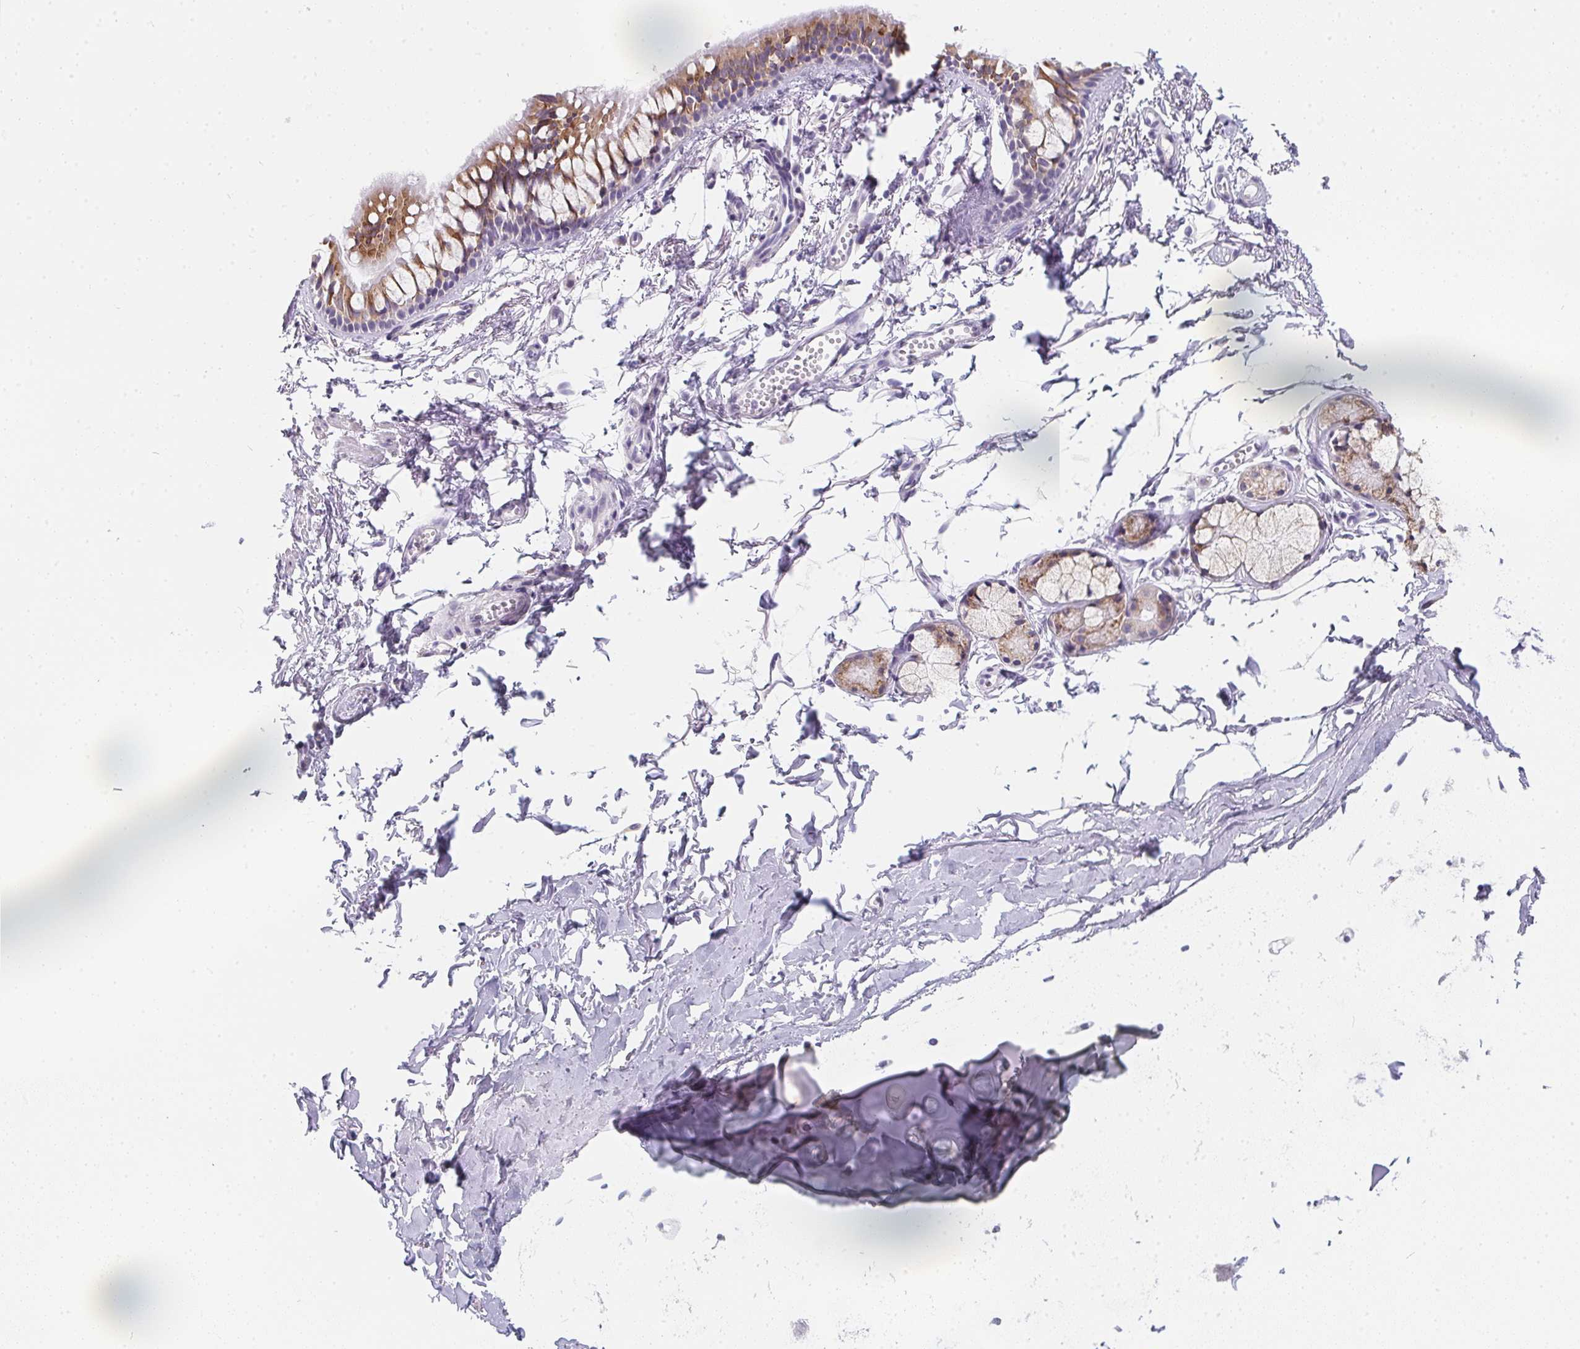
{"staining": {"intensity": "moderate", "quantity": ">75%", "location": "cytoplasmic/membranous"}, "tissue": "bronchus", "cell_type": "Respiratory epithelial cells", "image_type": "normal", "snomed": [{"axis": "morphology", "description": "Normal tissue, NOS"}, {"axis": "topography", "description": "Bronchus"}], "caption": "Brown immunohistochemical staining in benign human bronchus reveals moderate cytoplasmic/membranous positivity in about >75% of respiratory epithelial cells. (DAB = brown stain, brightfield microscopy at high magnification).", "gene": "MAP1A", "patient": {"sex": "female", "age": 59}}